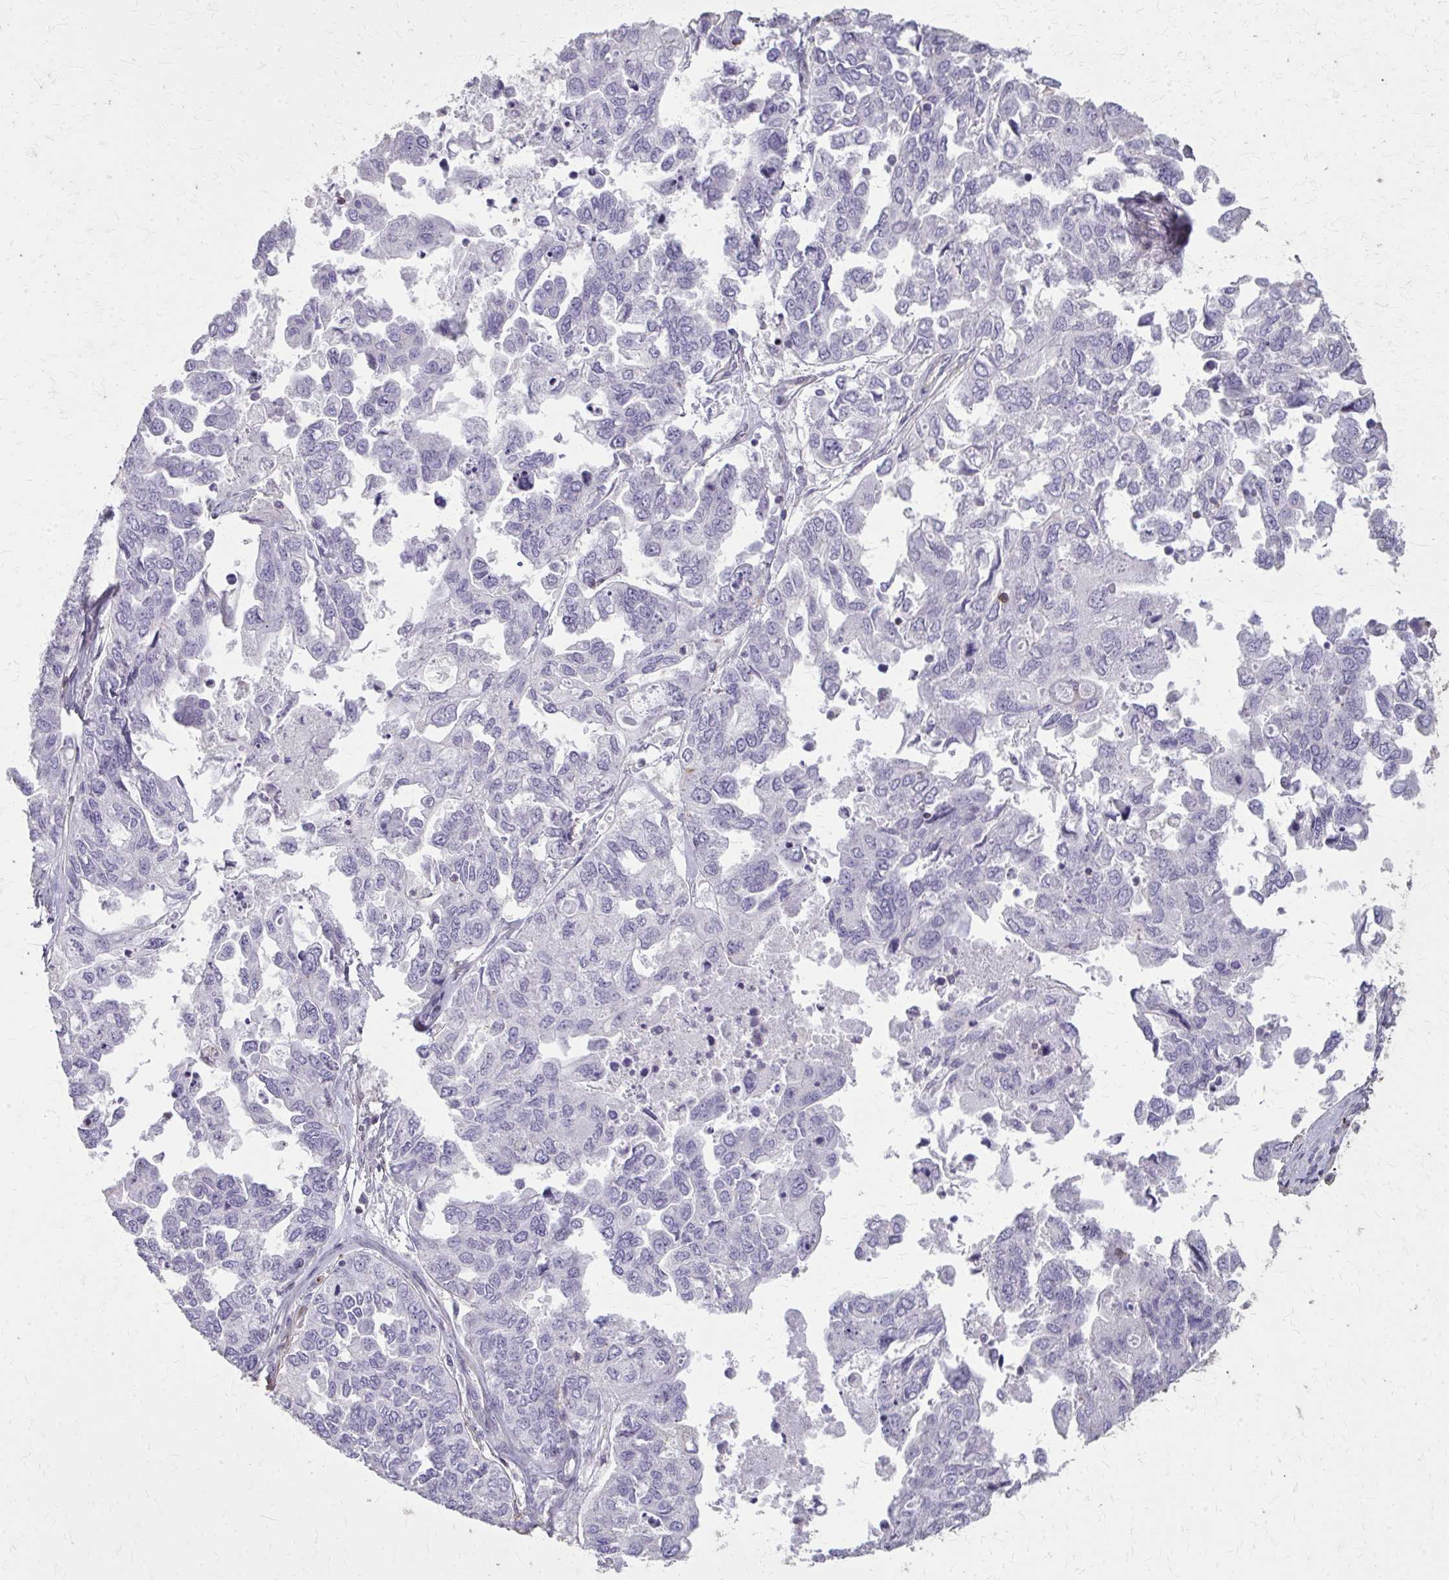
{"staining": {"intensity": "negative", "quantity": "none", "location": "none"}, "tissue": "ovarian cancer", "cell_type": "Tumor cells", "image_type": "cancer", "snomed": [{"axis": "morphology", "description": "Cystadenocarcinoma, serous, NOS"}, {"axis": "topography", "description": "Ovary"}], "caption": "Immunohistochemistry (IHC) of human ovarian cancer (serous cystadenocarcinoma) shows no positivity in tumor cells. The staining is performed using DAB (3,3'-diaminobenzidine) brown chromogen with nuclei counter-stained in using hematoxylin.", "gene": "TENM4", "patient": {"sex": "female", "age": 53}}